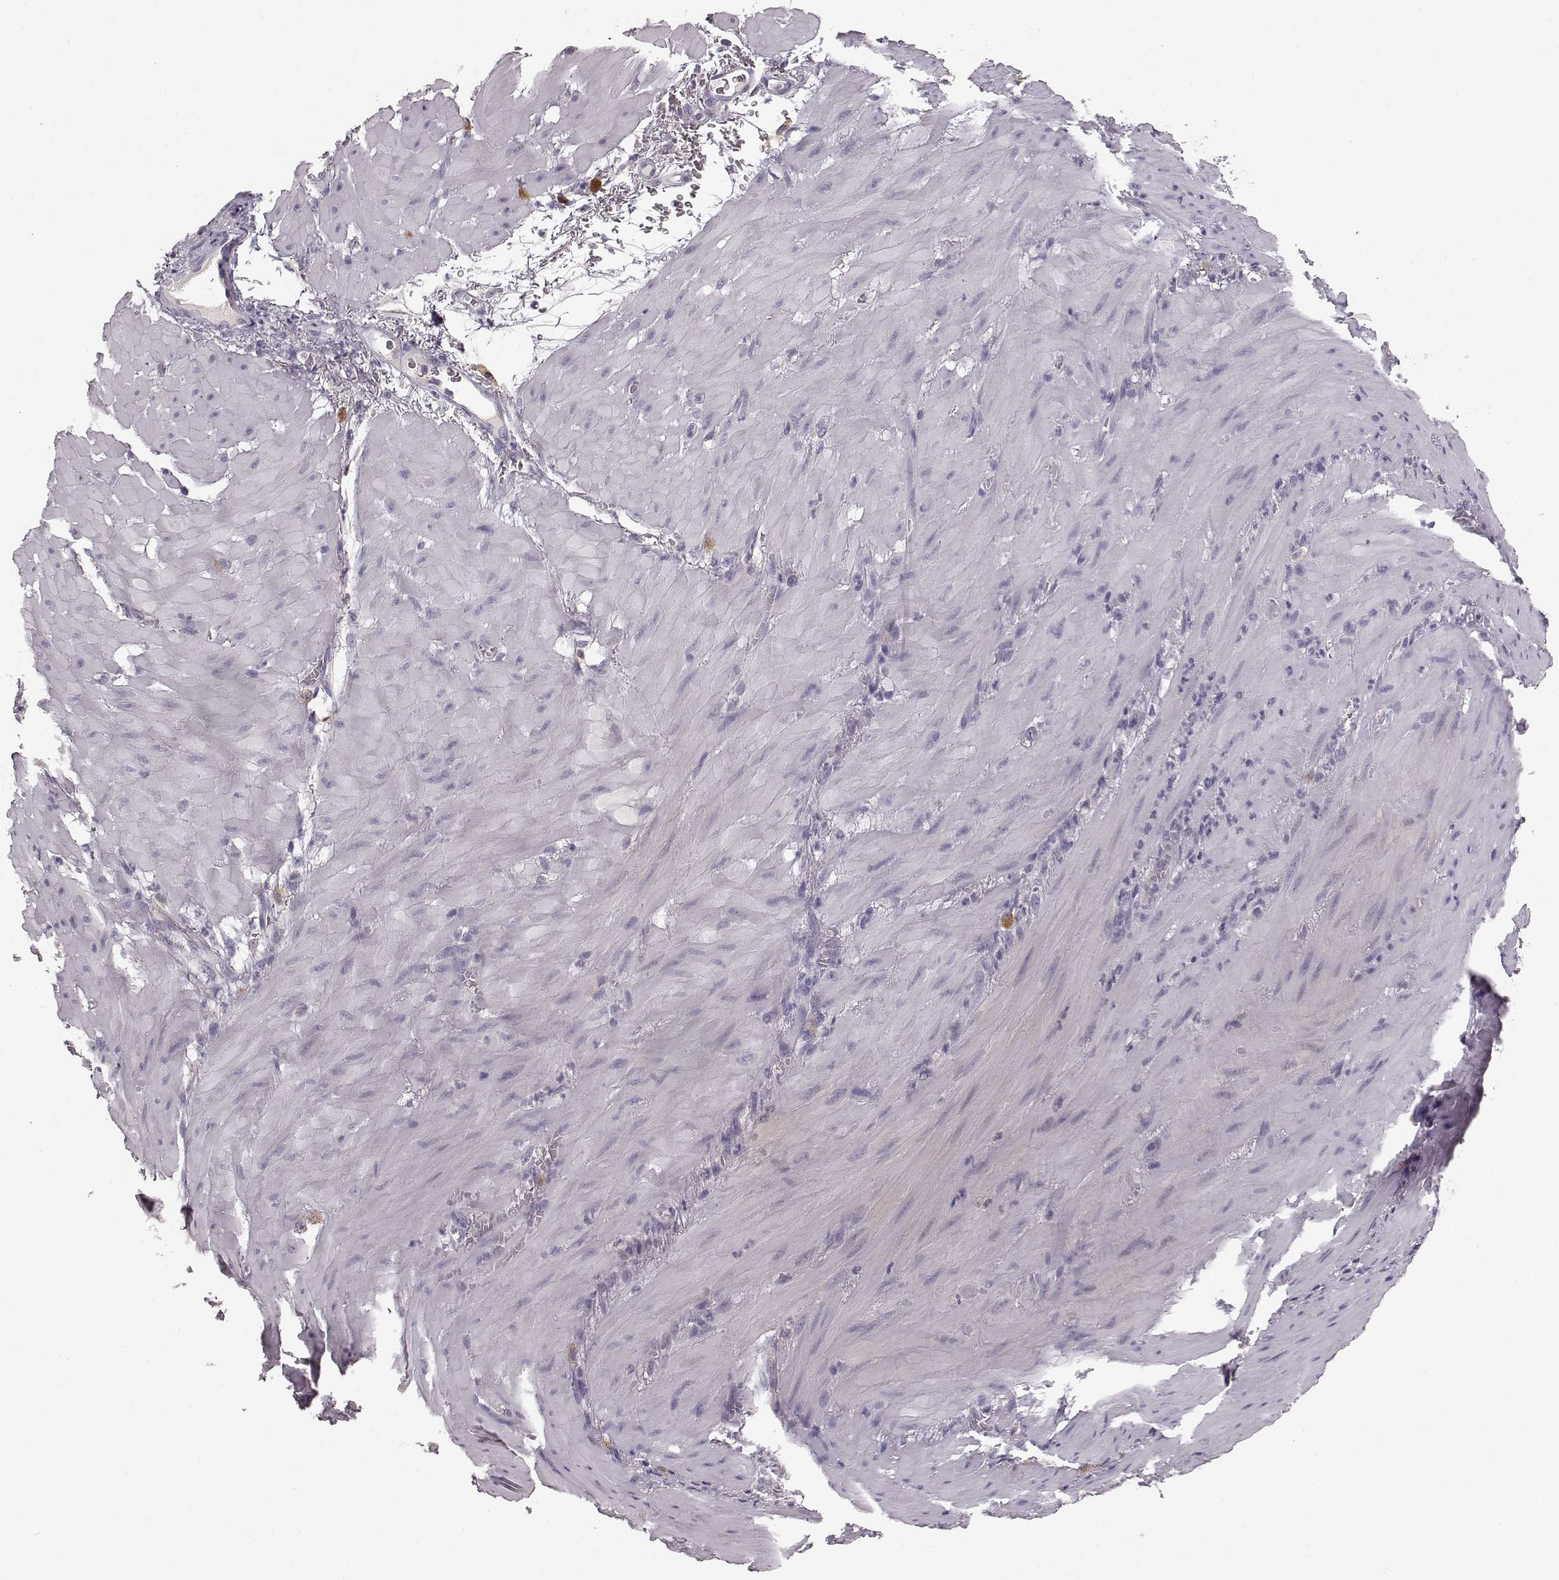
{"staining": {"intensity": "negative", "quantity": "none", "location": "none"}, "tissue": "stomach cancer", "cell_type": "Tumor cells", "image_type": "cancer", "snomed": [{"axis": "morphology", "description": "Normal tissue, NOS"}, {"axis": "morphology", "description": "Adenocarcinoma, NOS"}, {"axis": "topography", "description": "Esophagus"}, {"axis": "topography", "description": "Stomach, upper"}], "caption": "High magnification brightfield microscopy of stomach cancer (adenocarcinoma) stained with DAB (brown) and counterstained with hematoxylin (blue): tumor cells show no significant expression.", "gene": "GHR", "patient": {"sex": "male", "age": 74}}